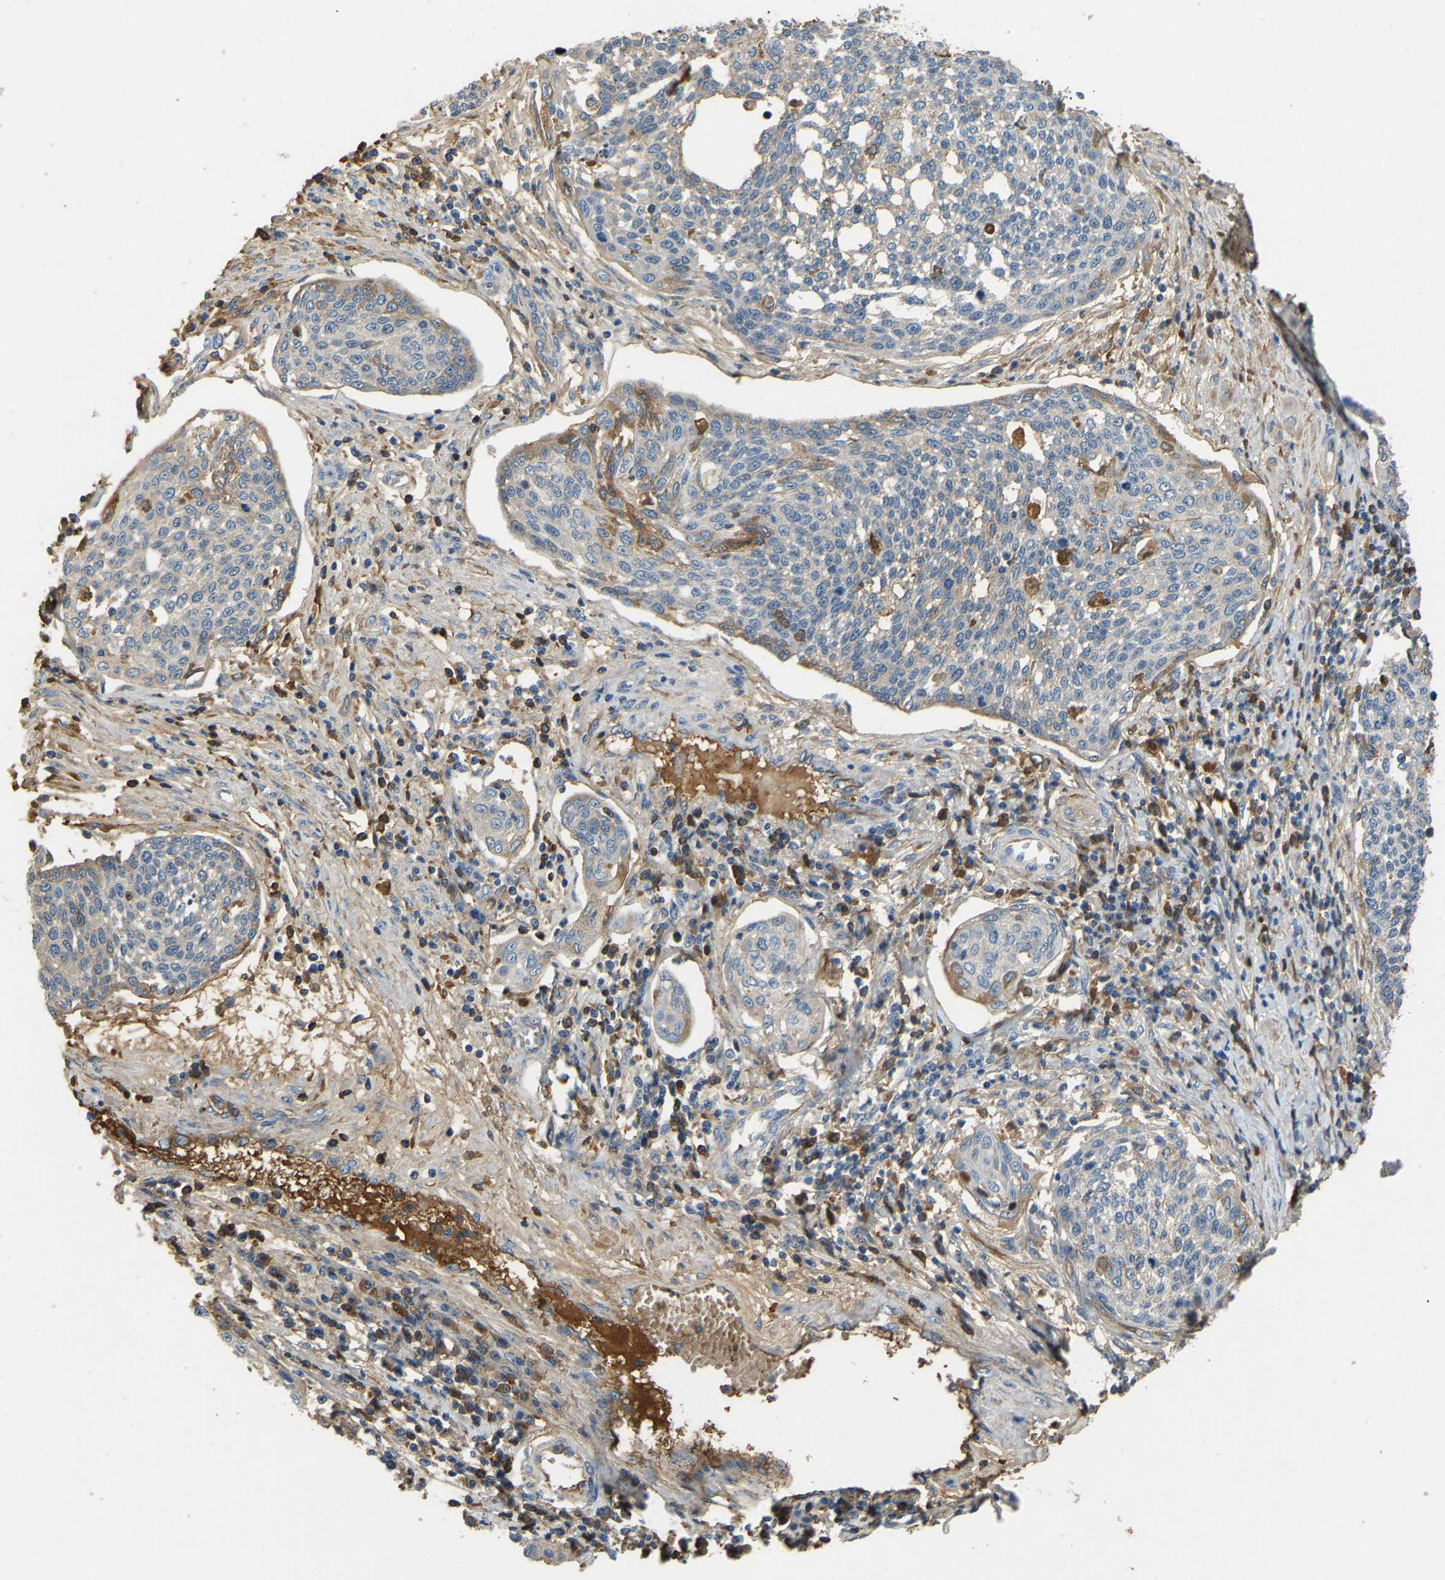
{"staining": {"intensity": "moderate", "quantity": "<25%", "location": "cytoplasmic/membranous"}, "tissue": "cervical cancer", "cell_type": "Tumor cells", "image_type": "cancer", "snomed": [{"axis": "morphology", "description": "Squamous cell carcinoma, NOS"}, {"axis": "topography", "description": "Cervix"}], "caption": "Immunohistochemistry photomicrograph of cervical cancer (squamous cell carcinoma) stained for a protein (brown), which shows low levels of moderate cytoplasmic/membranous staining in about <25% of tumor cells.", "gene": "STC1", "patient": {"sex": "female", "age": 34}}